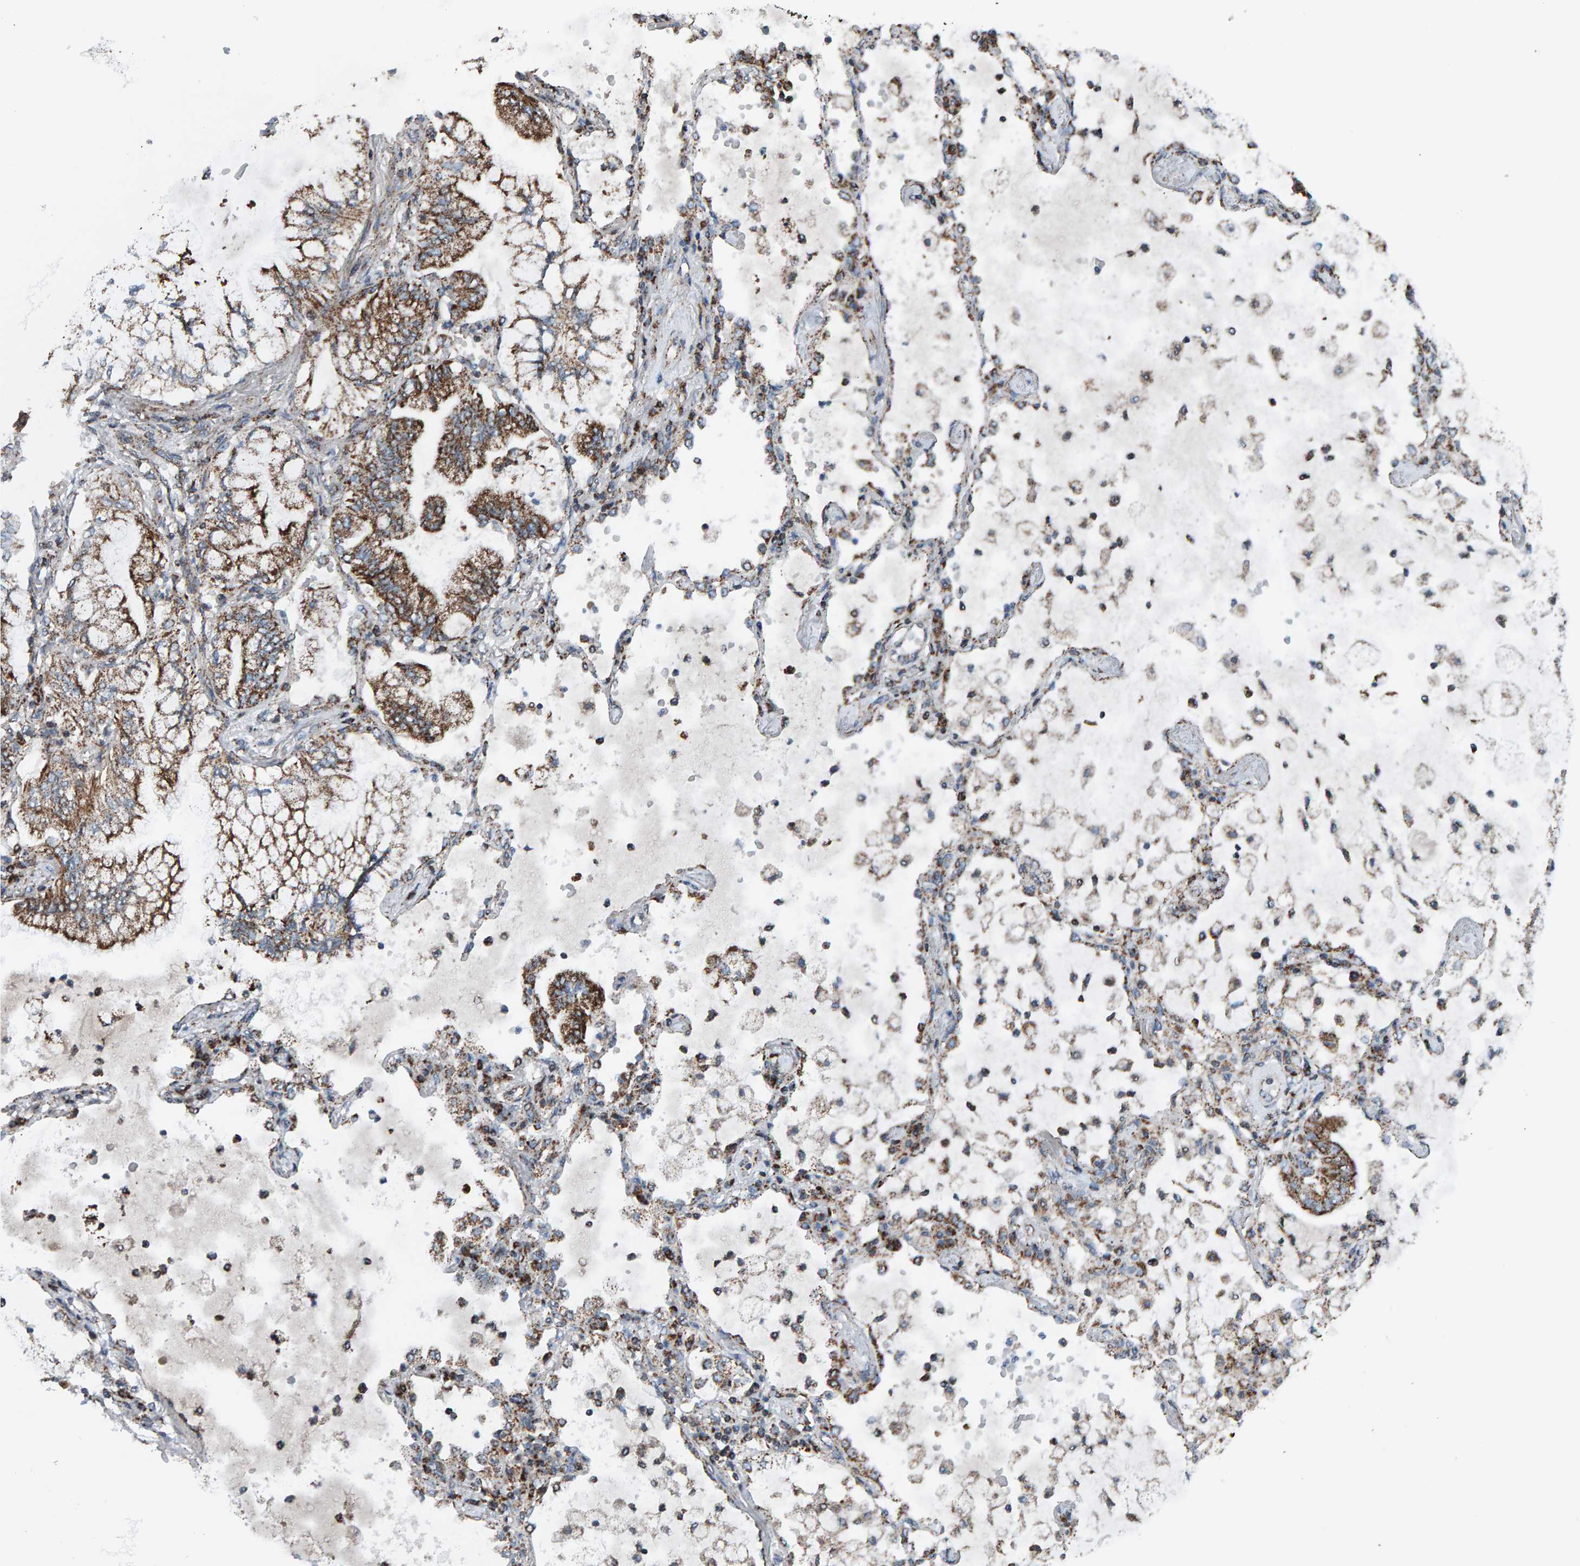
{"staining": {"intensity": "moderate", "quantity": ">75%", "location": "cytoplasmic/membranous"}, "tissue": "lung cancer", "cell_type": "Tumor cells", "image_type": "cancer", "snomed": [{"axis": "morphology", "description": "Adenocarcinoma, NOS"}, {"axis": "topography", "description": "Lung"}], "caption": "The photomicrograph reveals a brown stain indicating the presence of a protein in the cytoplasmic/membranous of tumor cells in lung cancer (adenocarcinoma).", "gene": "ZNF48", "patient": {"sex": "female", "age": 70}}